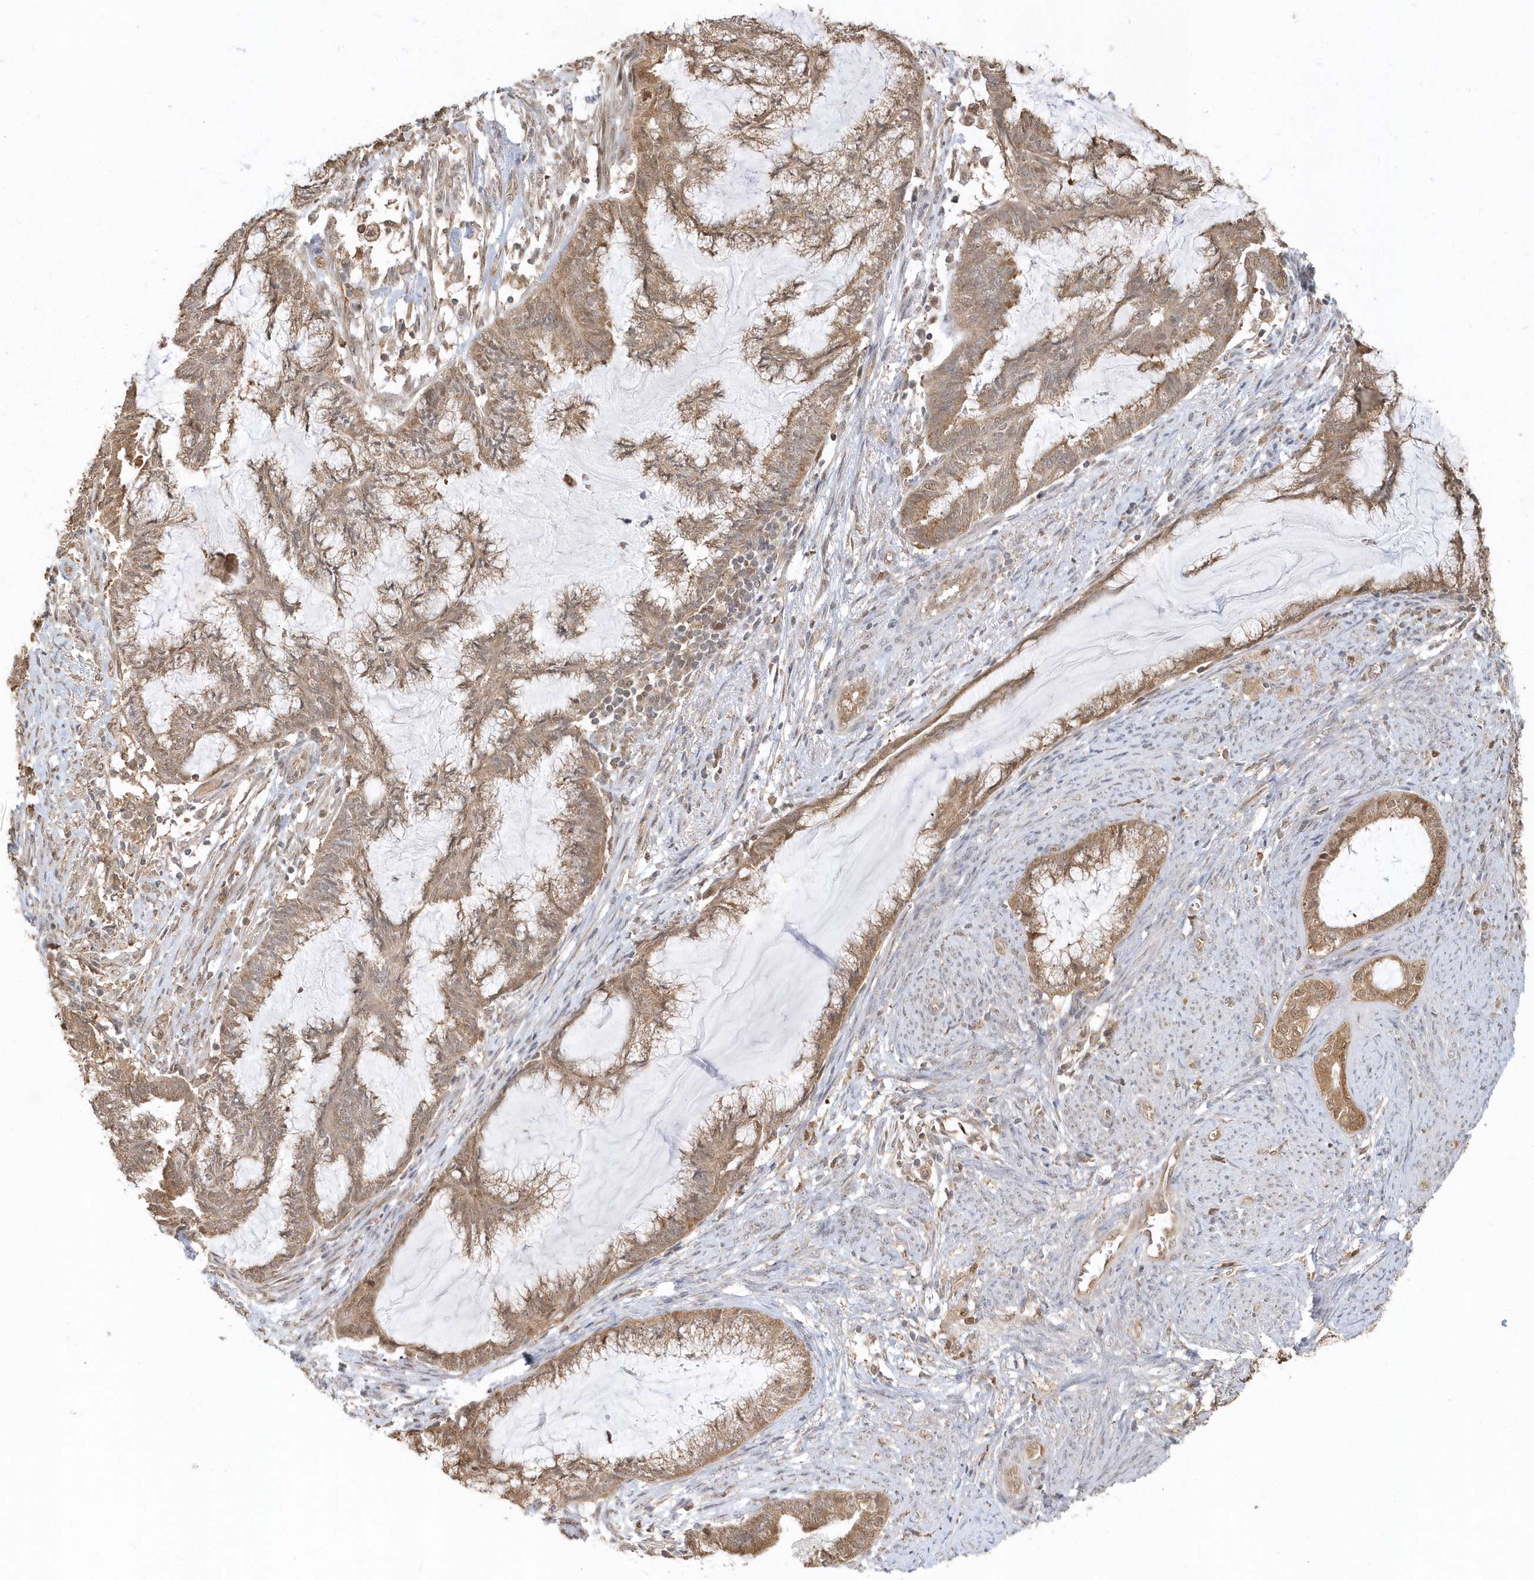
{"staining": {"intensity": "moderate", "quantity": ">75%", "location": "cytoplasmic/membranous,nuclear"}, "tissue": "endometrial cancer", "cell_type": "Tumor cells", "image_type": "cancer", "snomed": [{"axis": "morphology", "description": "Adenocarcinoma, NOS"}, {"axis": "topography", "description": "Endometrium"}], "caption": "IHC of endometrial adenocarcinoma reveals medium levels of moderate cytoplasmic/membranous and nuclear expression in approximately >75% of tumor cells.", "gene": "PSMD6", "patient": {"sex": "female", "age": 86}}